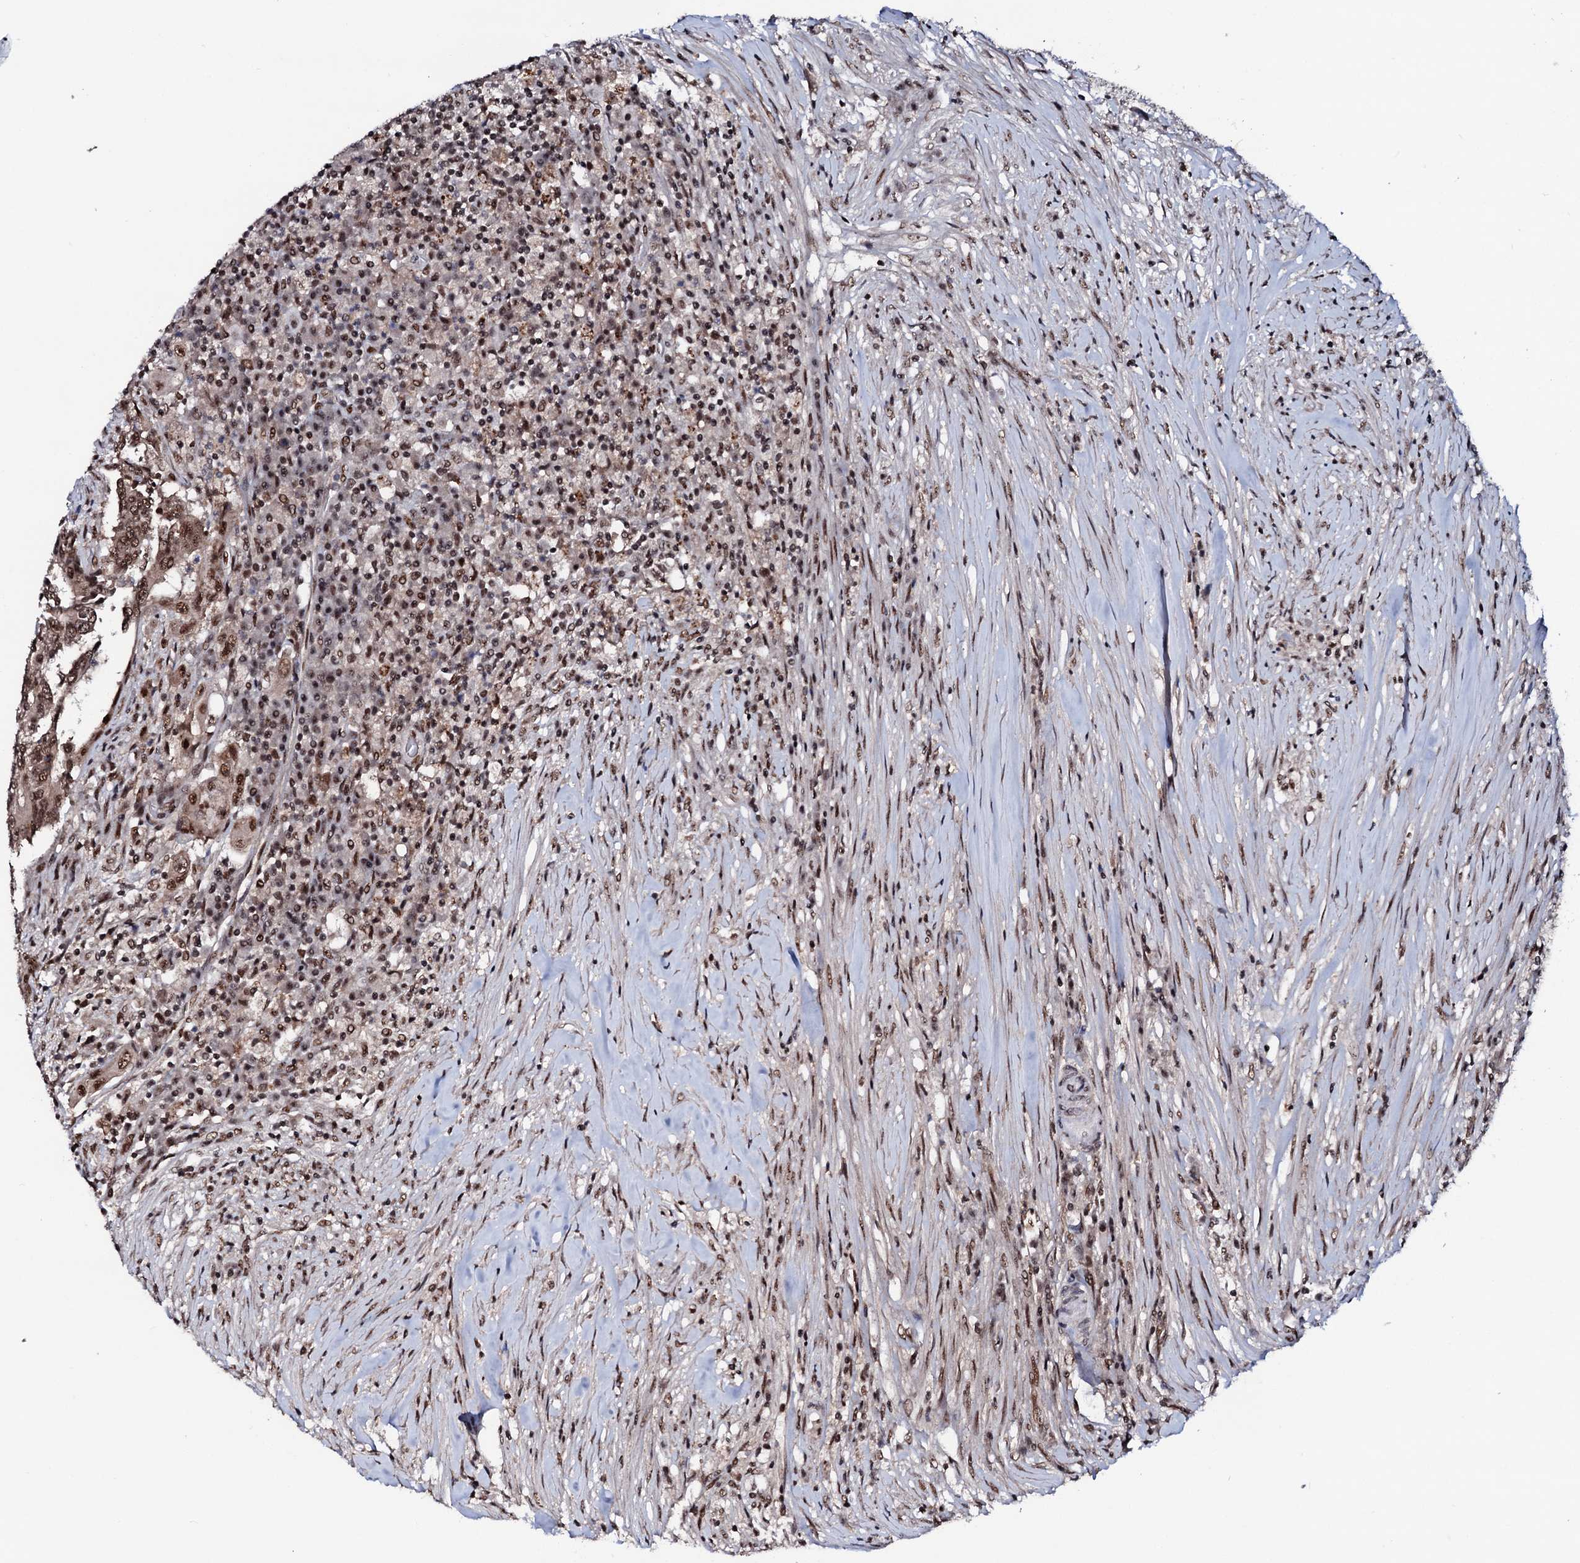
{"staining": {"intensity": "moderate", "quantity": ">75%", "location": "cytoplasmic/membranous,nuclear"}, "tissue": "colorectal cancer", "cell_type": "Tumor cells", "image_type": "cancer", "snomed": [{"axis": "morphology", "description": "Adenocarcinoma, NOS"}, {"axis": "topography", "description": "Colon"}], "caption": "Human colorectal adenocarcinoma stained with a brown dye reveals moderate cytoplasmic/membranous and nuclear positive staining in approximately >75% of tumor cells.", "gene": "PRPF18", "patient": {"sex": "male", "age": 83}}